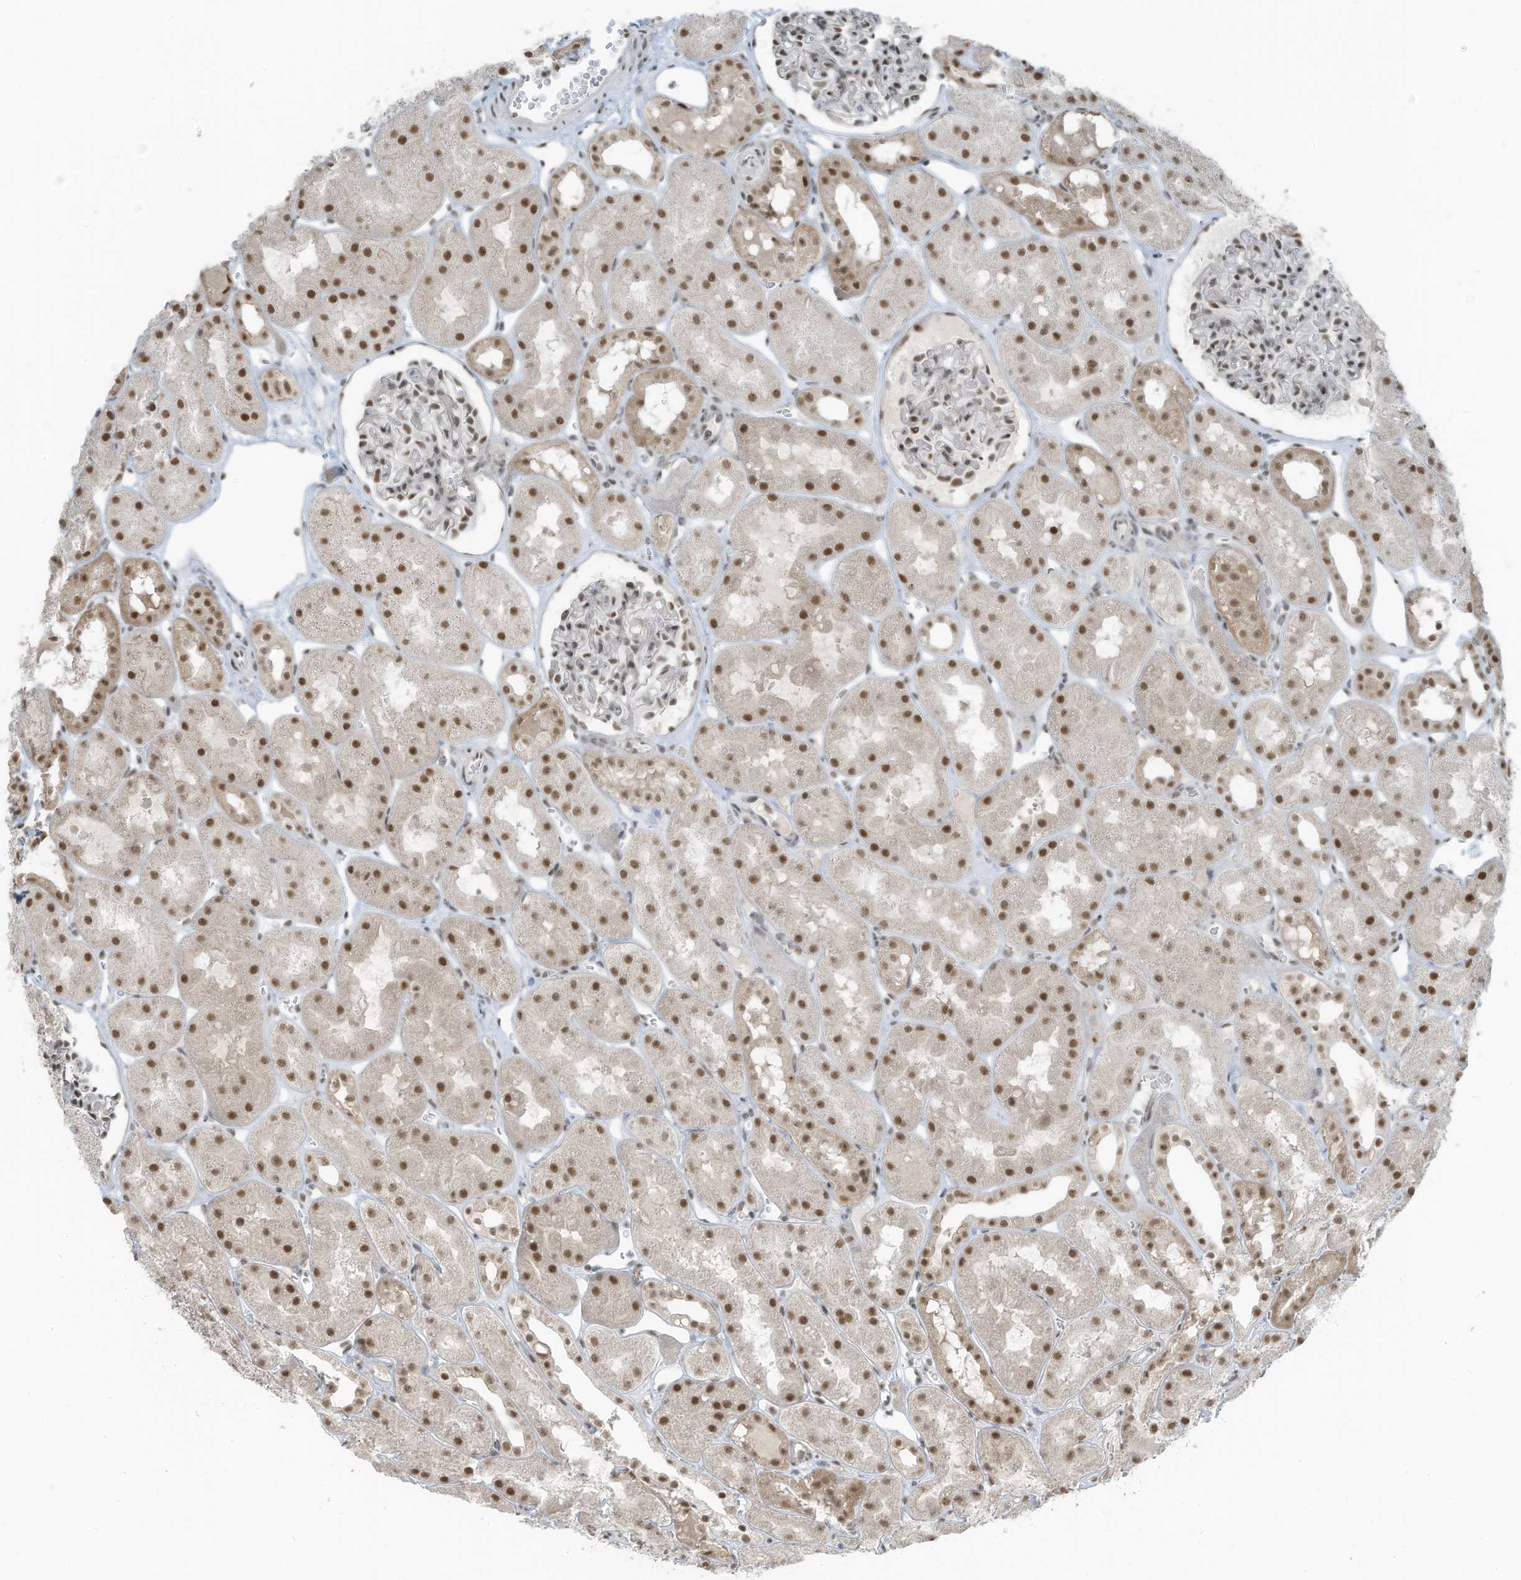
{"staining": {"intensity": "weak", "quantity": "25%-75%", "location": "nuclear"}, "tissue": "kidney", "cell_type": "Cells in glomeruli", "image_type": "normal", "snomed": [{"axis": "morphology", "description": "Normal tissue, NOS"}, {"axis": "topography", "description": "Kidney"}], "caption": "This photomicrograph shows IHC staining of unremarkable kidney, with low weak nuclear expression in approximately 25%-75% of cells in glomeruli.", "gene": "WRNIP1", "patient": {"sex": "male", "age": 16}}